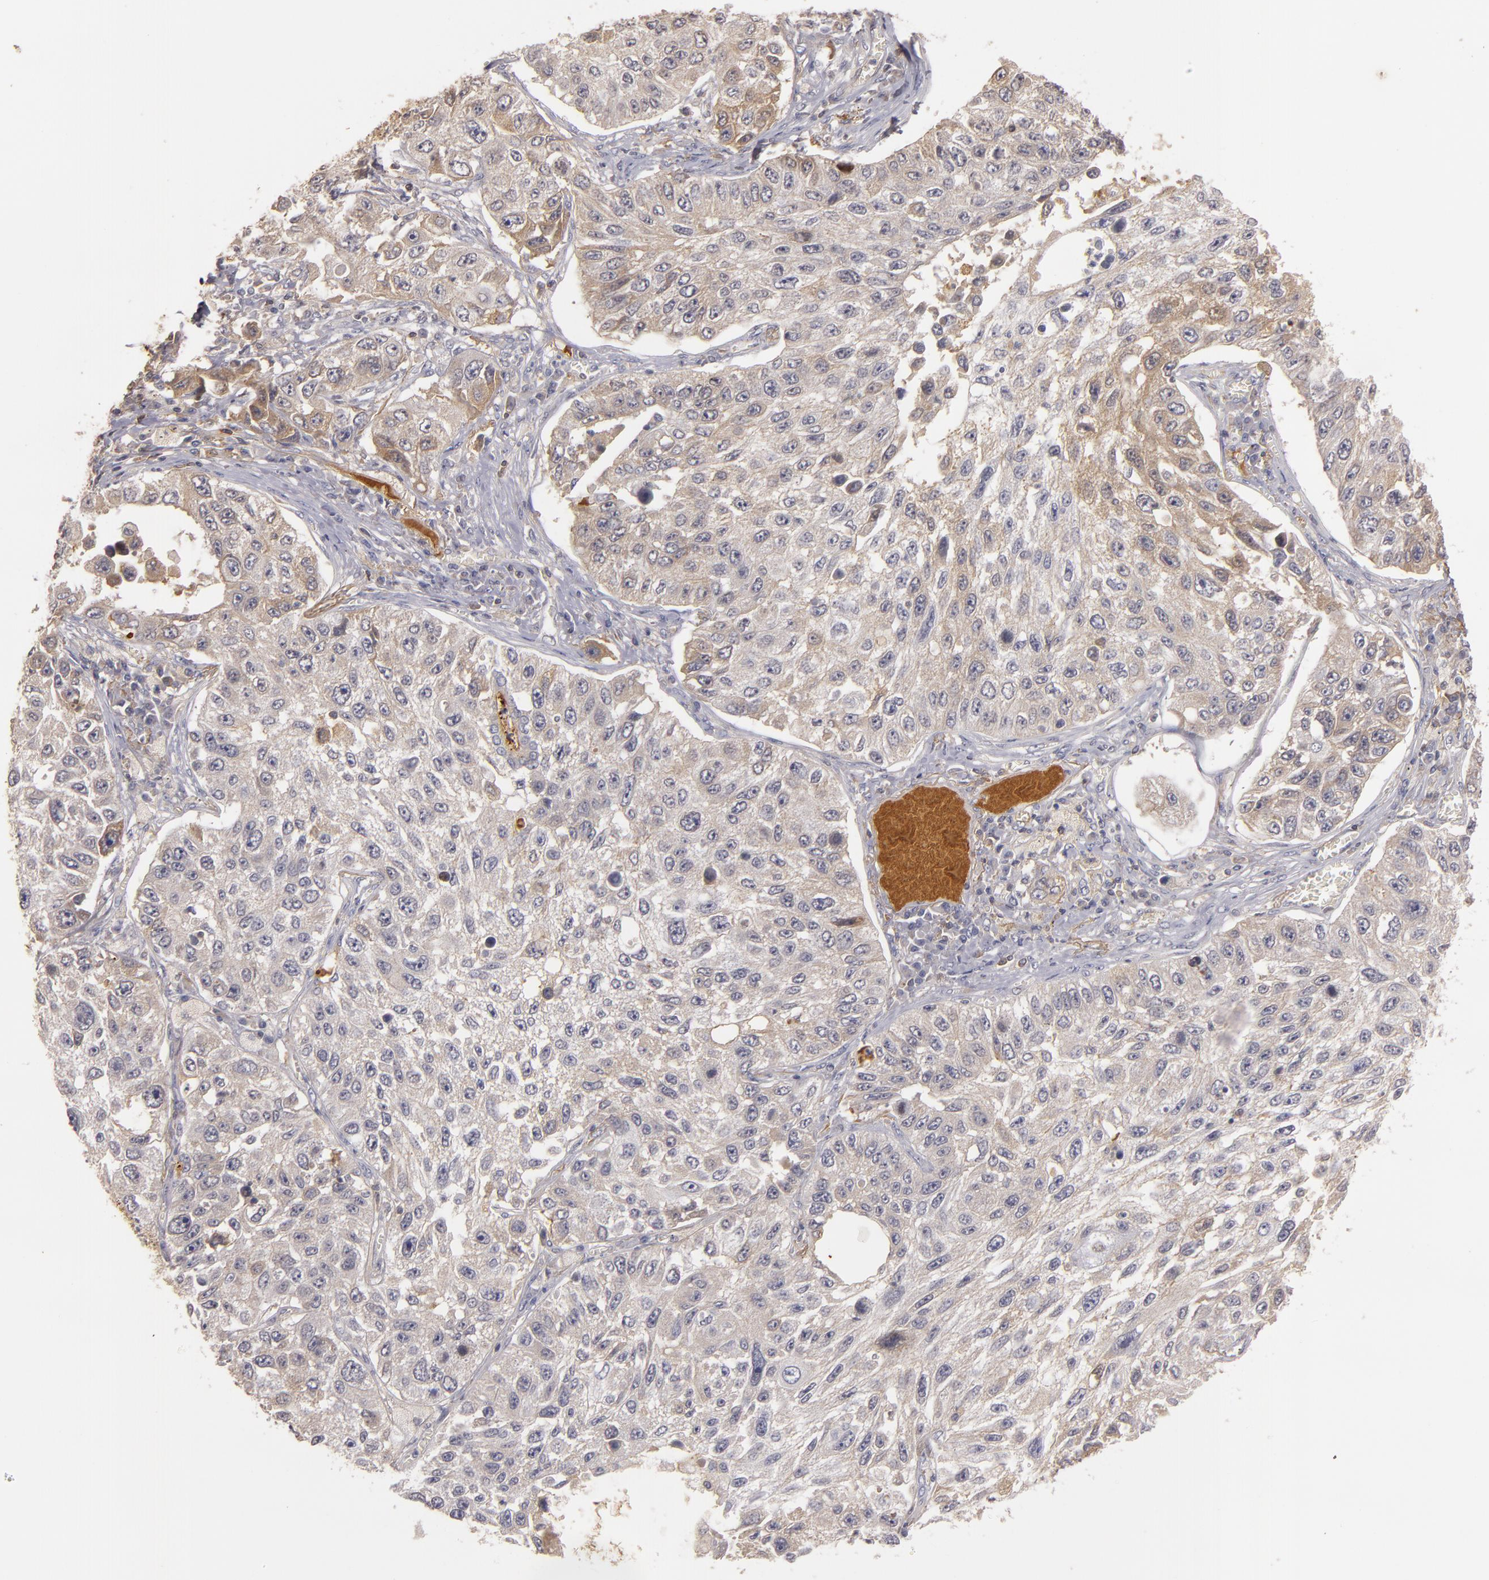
{"staining": {"intensity": "weak", "quantity": "25%-75%", "location": "cytoplasmic/membranous"}, "tissue": "lung cancer", "cell_type": "Tumor cells", "image_type": "cancer", "snomed": [{"axis": "morphology", "description": "Squamous cell carcinoma, NOS"}, {"axis": "topography", "description": "Lung"}], "caption": "Weak cytoplasmic/membranous protein positivity is present in about 25%-75% of tumor cells in lung cancer.", "gene": "MBL2", "patient": {"sex": "male", "age": 71}}